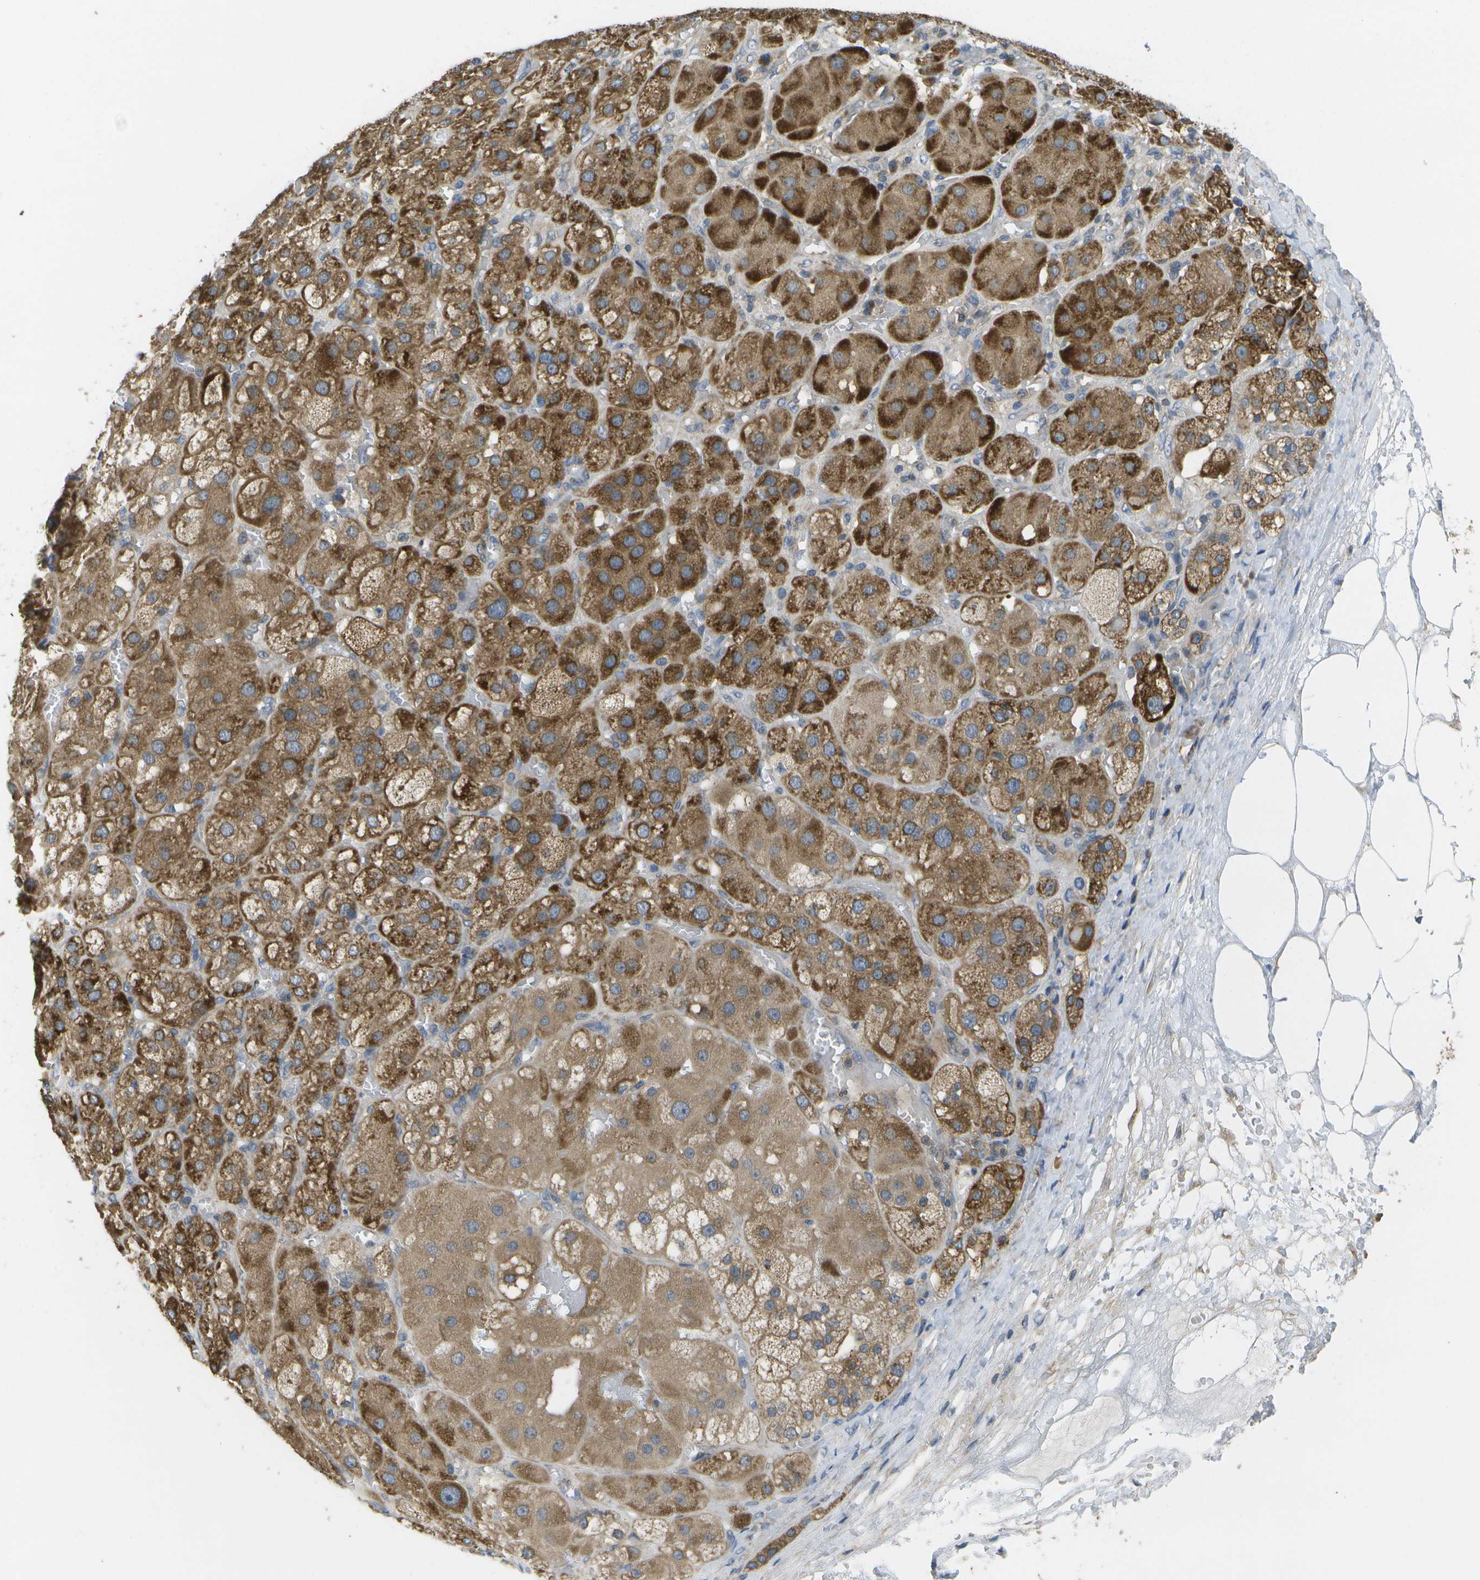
{"staining": {"intensity": "strong", "quantity": ">75%", "location": "cytoplasmic/membranous"}, "tissue": "adrenal gland", "cell_type": "Glandular cells", "image_type": "normal", "snomed": [{"axis": "morphology", "description": "Normal tissue, NOS"}, {"axis": "topography", "description": "Adrenal gland"}], "caption": "Glandular cells demonstrate strong cytoplasmic/membranous staining in approximately >75% of cells in benign adrenal gland. The staining was performed using DAB to visualize the protein expression in brown, while the nuclei were stained in blue with hematoxylin (Magnification: 20x).", "gene": "DPM3", "patient": {"sex": "female", "age": 47}}